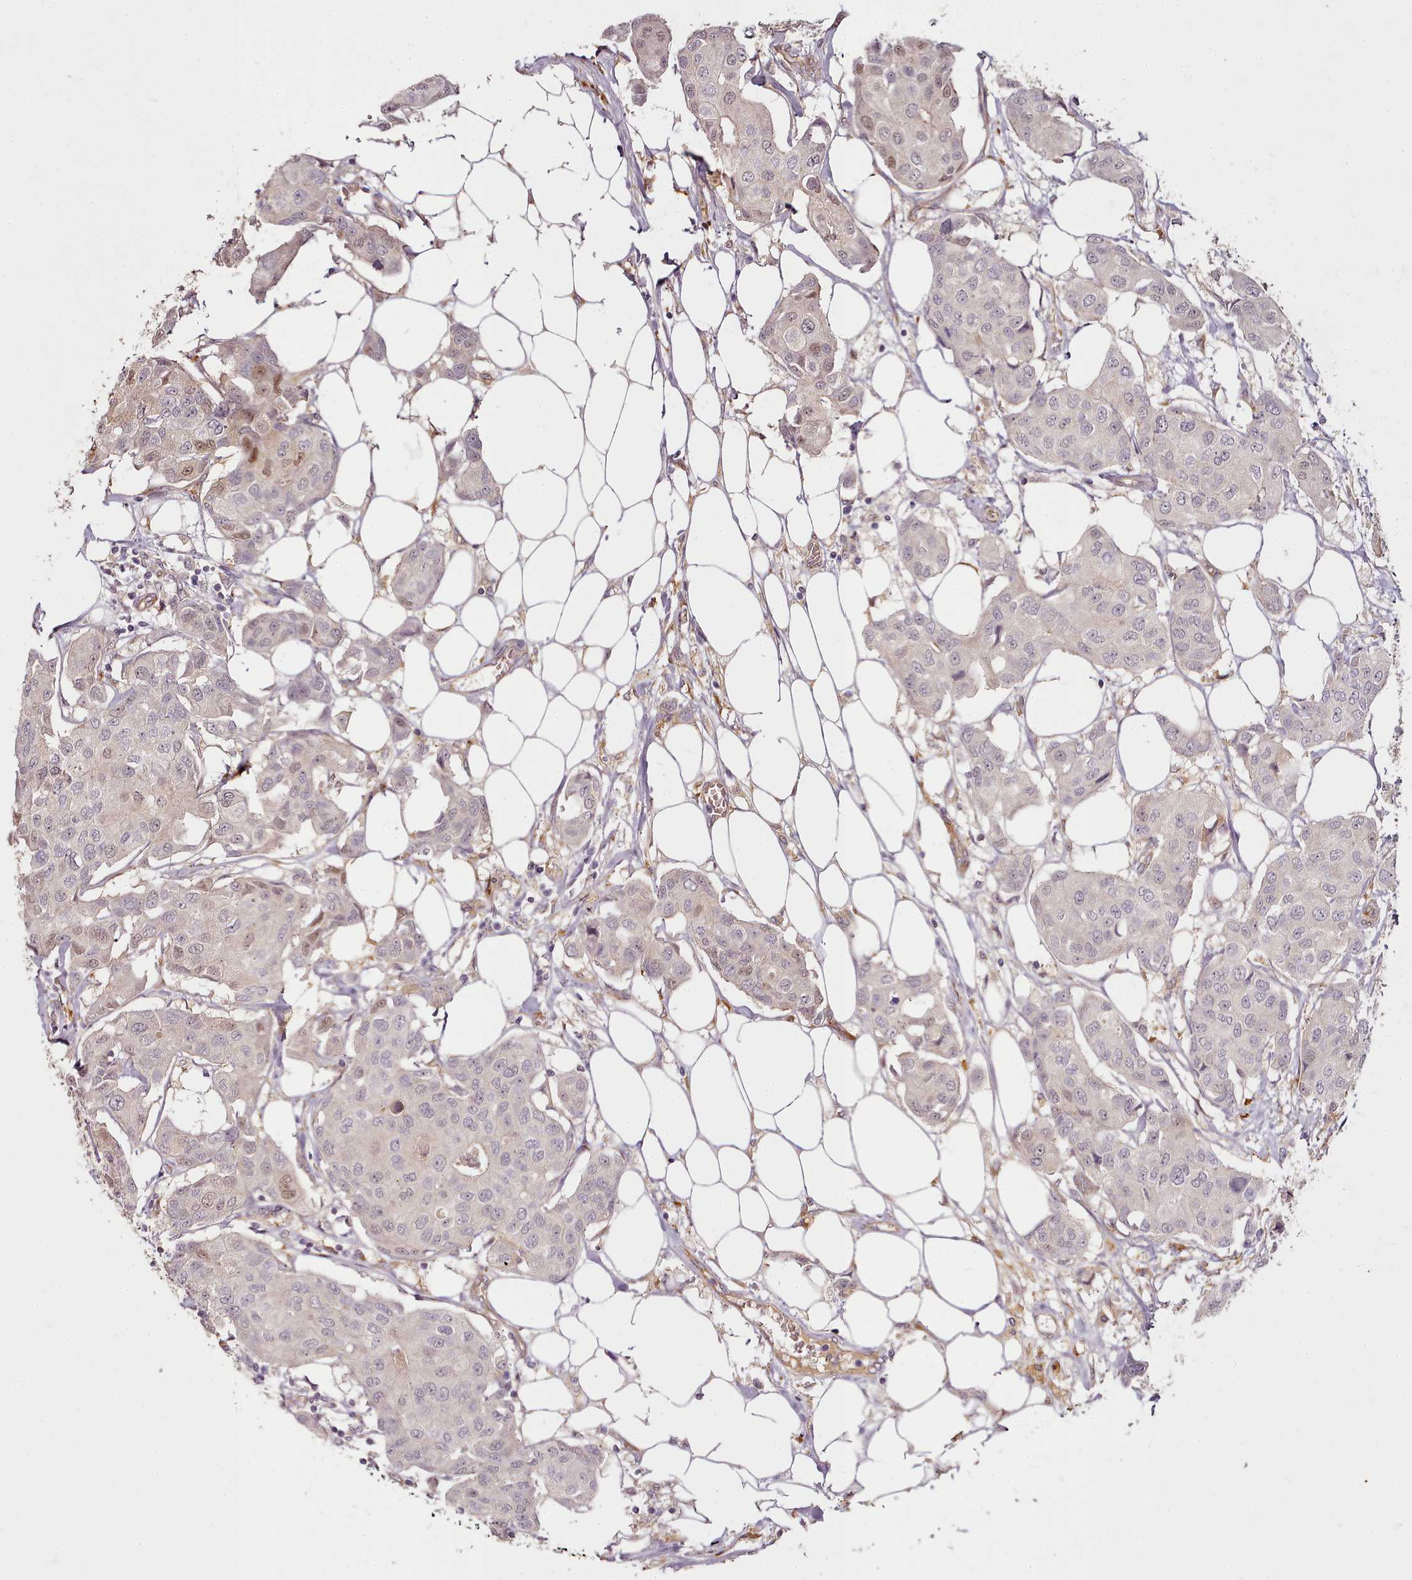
{"staining": {"intensity": "moderate", "quantity": "<25%", "location": "nuclear"}, "tissue": "breast cancer", "cell_type": "Tumor cells", "image_type": "cancer", "snomed": [{"axis": "morphology", "description": "Duct carcinoma"}, {"axis": "topography", "description": "Breast"}, {"axis": "topography", "description": "Lymph node"}], "caption": "A photomicrograph showing moderate nuclear expression in approximately <25% of tumor cells in breast infiltrating ductal carcinoma, as visualized by brown immunohistochemical staining.", "gene": "C1QTNF5", "patient": {"sex": "female", "age": 80}}